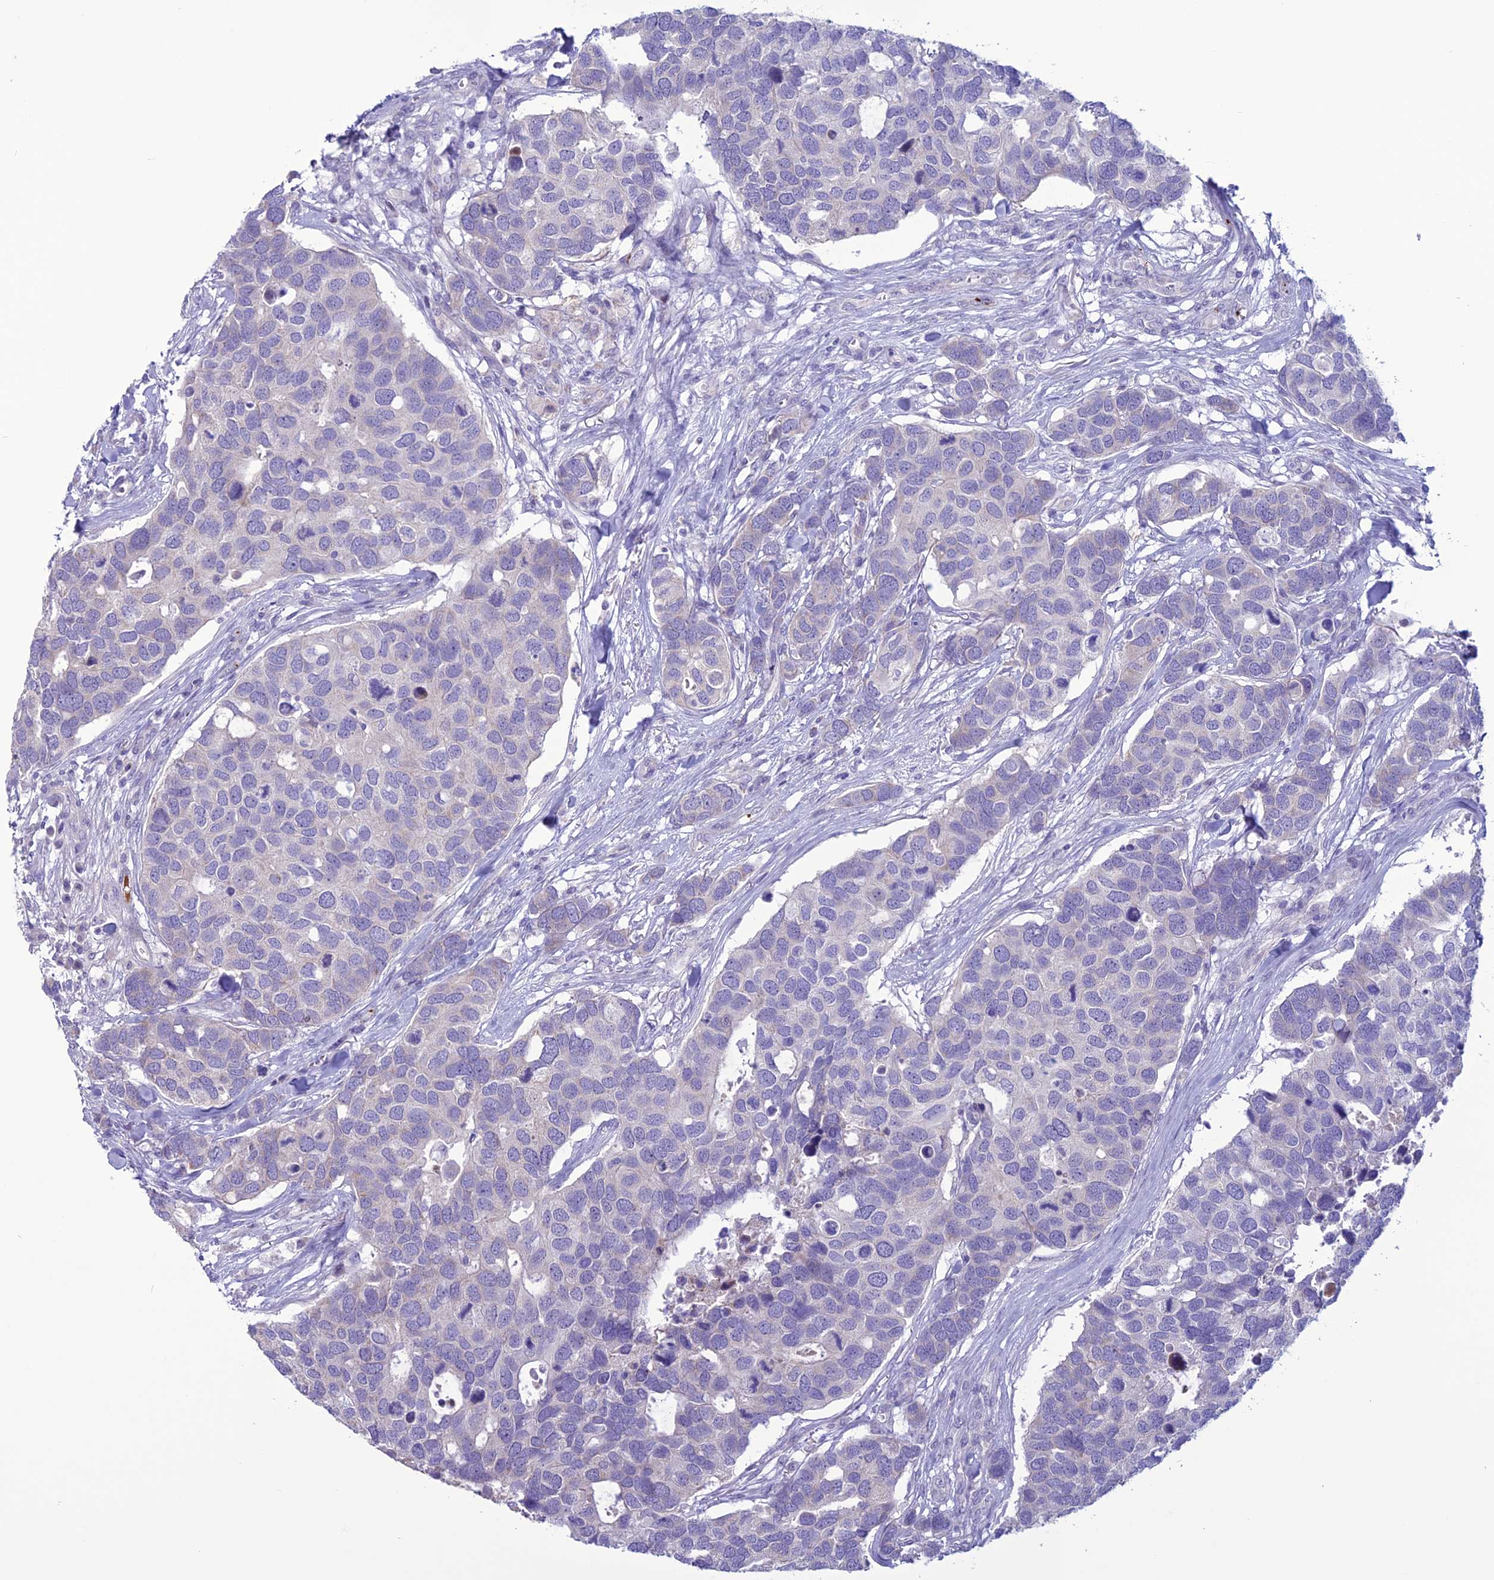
{"staining": {"intensity": "negative", "quantity": "none", "location": "none"}, "tissue": "breast cancer", "cell_type": "Tumor cells", "image_type": "cancer", "snomed": [{"axis": "morphology", "description": "Duct carcinoma"}, {"axis": "topography", "description": "Breast"}], "caption": "DAB (3,3'-diaminobenzidine) immunohistochemical staining of human breast infiltrating ductal carcinoma demonstrates no significant positivity in tumor cells. (IHC, brightfield microscopy, high magnification).", "gene": "C21orf140", "patient": {"sex": "female", "age": 83}}